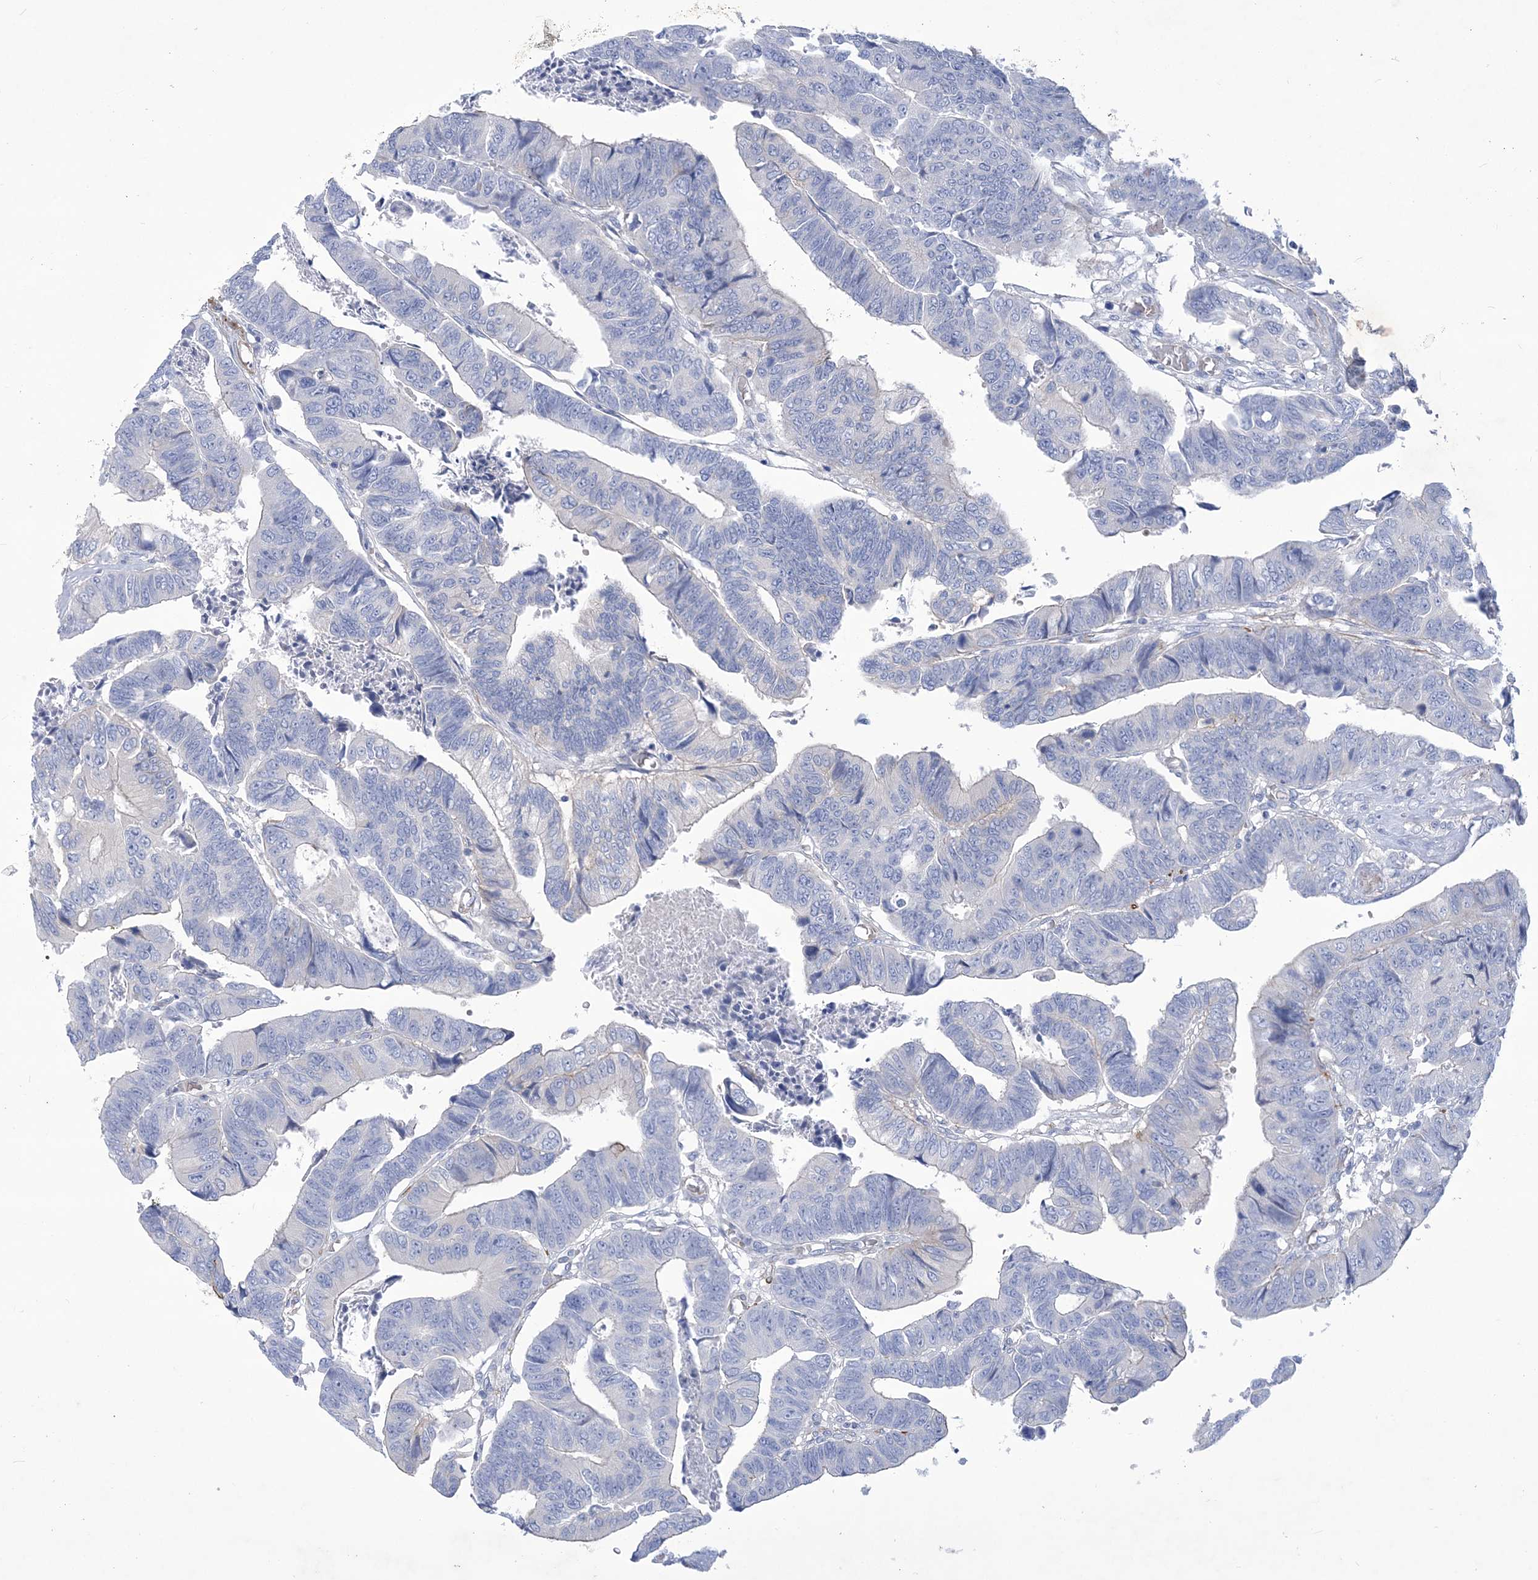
{"staining": {"intensity": "negative", "quantity": "none", "location": "none"}, "tissue": "colorectal cancer", "cell_type": "Tumor cells", "image_type": "cancer", "snomed": [{"axis": "morphology", "description": "Adenocarcinoma, NOS"}, {"axis": "topography", "description": "Rectum"}], "caption": "DAB (3,3'-diaminobenzidine) immunohistochemical staining of colorectal cancer reveals no significant staining in tumor cells.", "gene": "WDR74", "patient": {"sex": "female", "age": 65}}